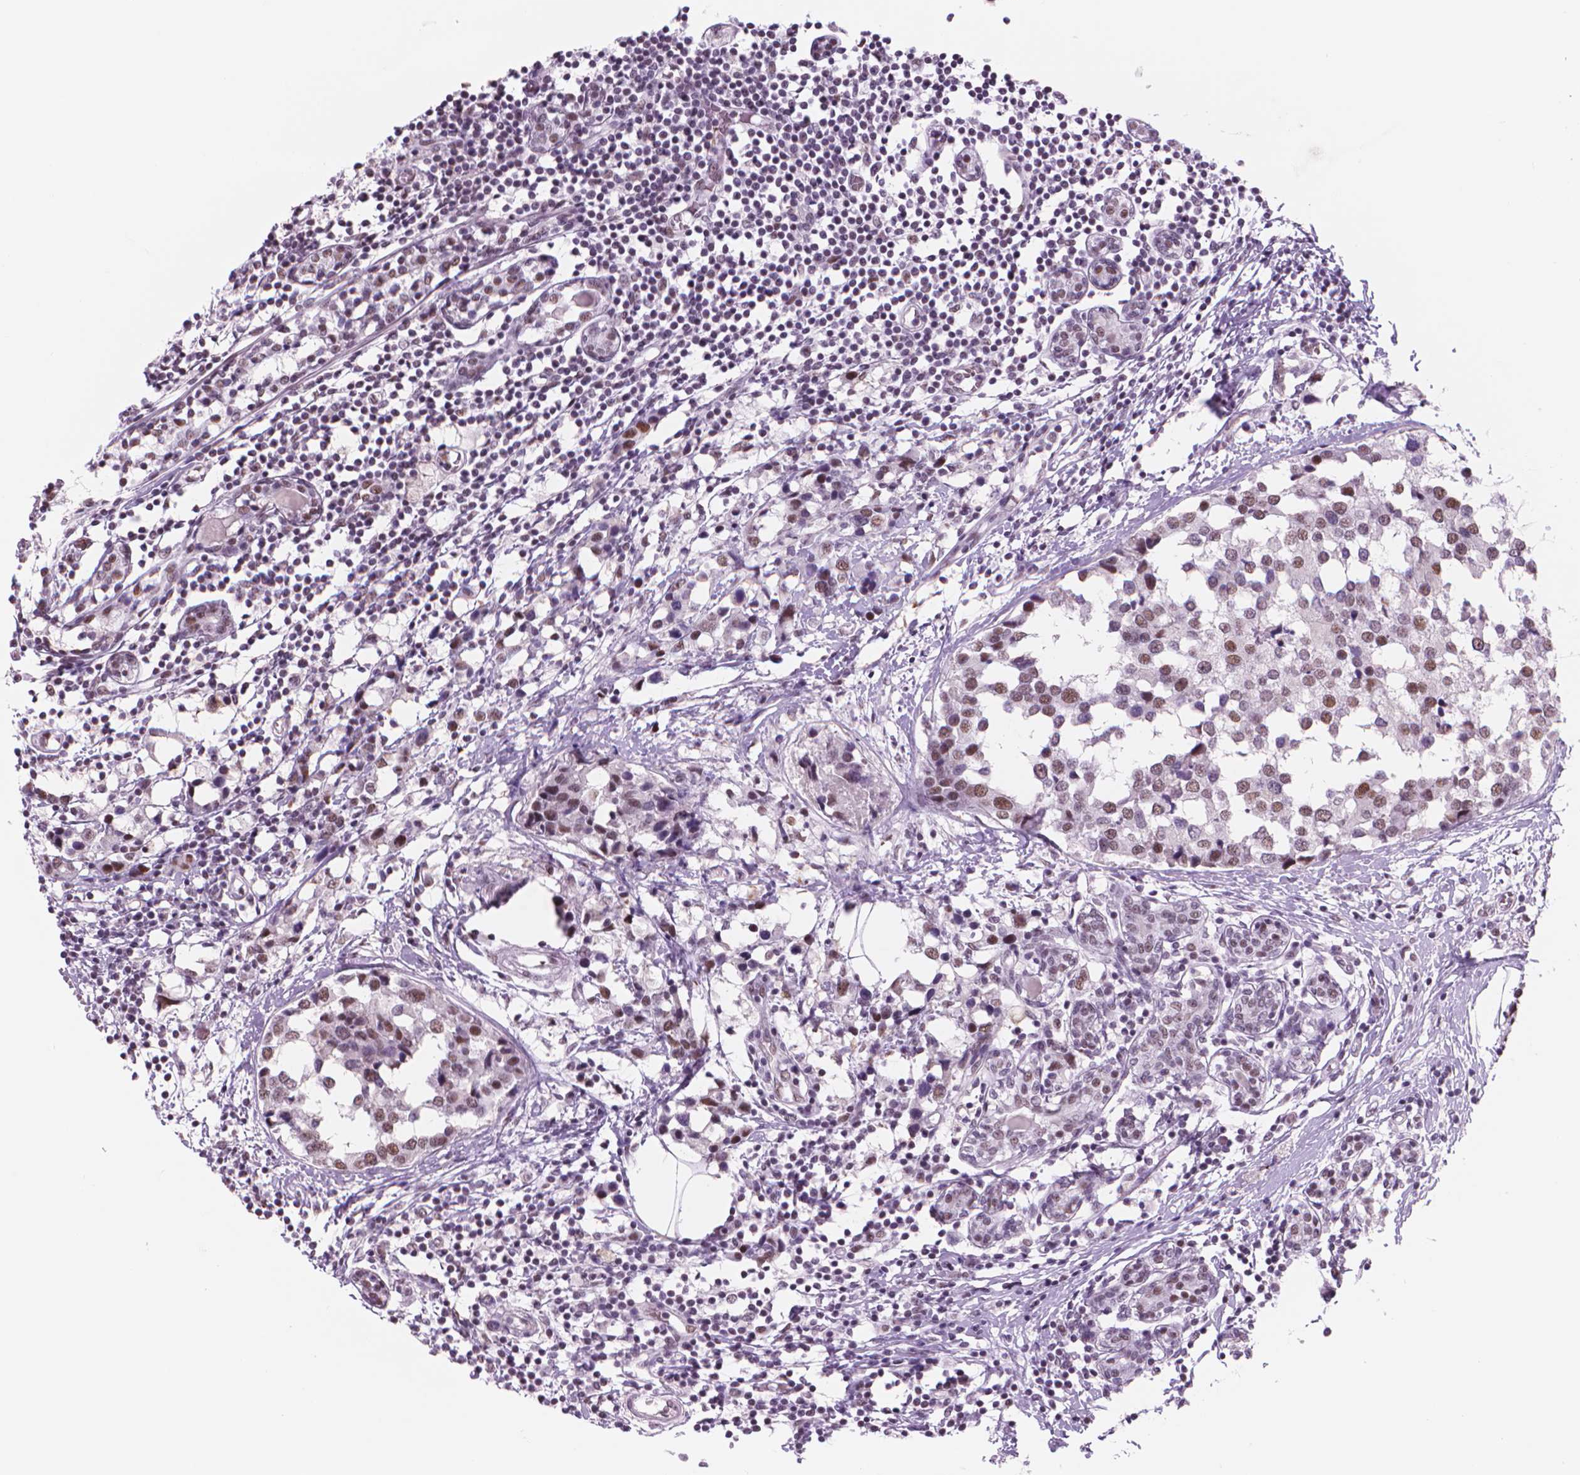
{"staining": {"intensity": "moderate", "quantity": ">75%", "location": "nuclear"}, "tissue": "breast cancer", "cell_type": "Tumor cells", "image_type": "cancer", "snomed": [{"axis": "morphology", "description": "Lobular carcinoma"}, {"axis": "topography", "description": "Breast"}], "caption": "Lobular carcinoma (breast) was stained to show a protein in brown. There is medium levels of moderate nuclear positivity in about >75% of tumor cells. The staining was performed using DAB, with brown indicating positive protein expression. Nuclei are stained blue with hematoxylin.", "gene": "POLR3D", "patient": {"sex": "female", "age": 59}}